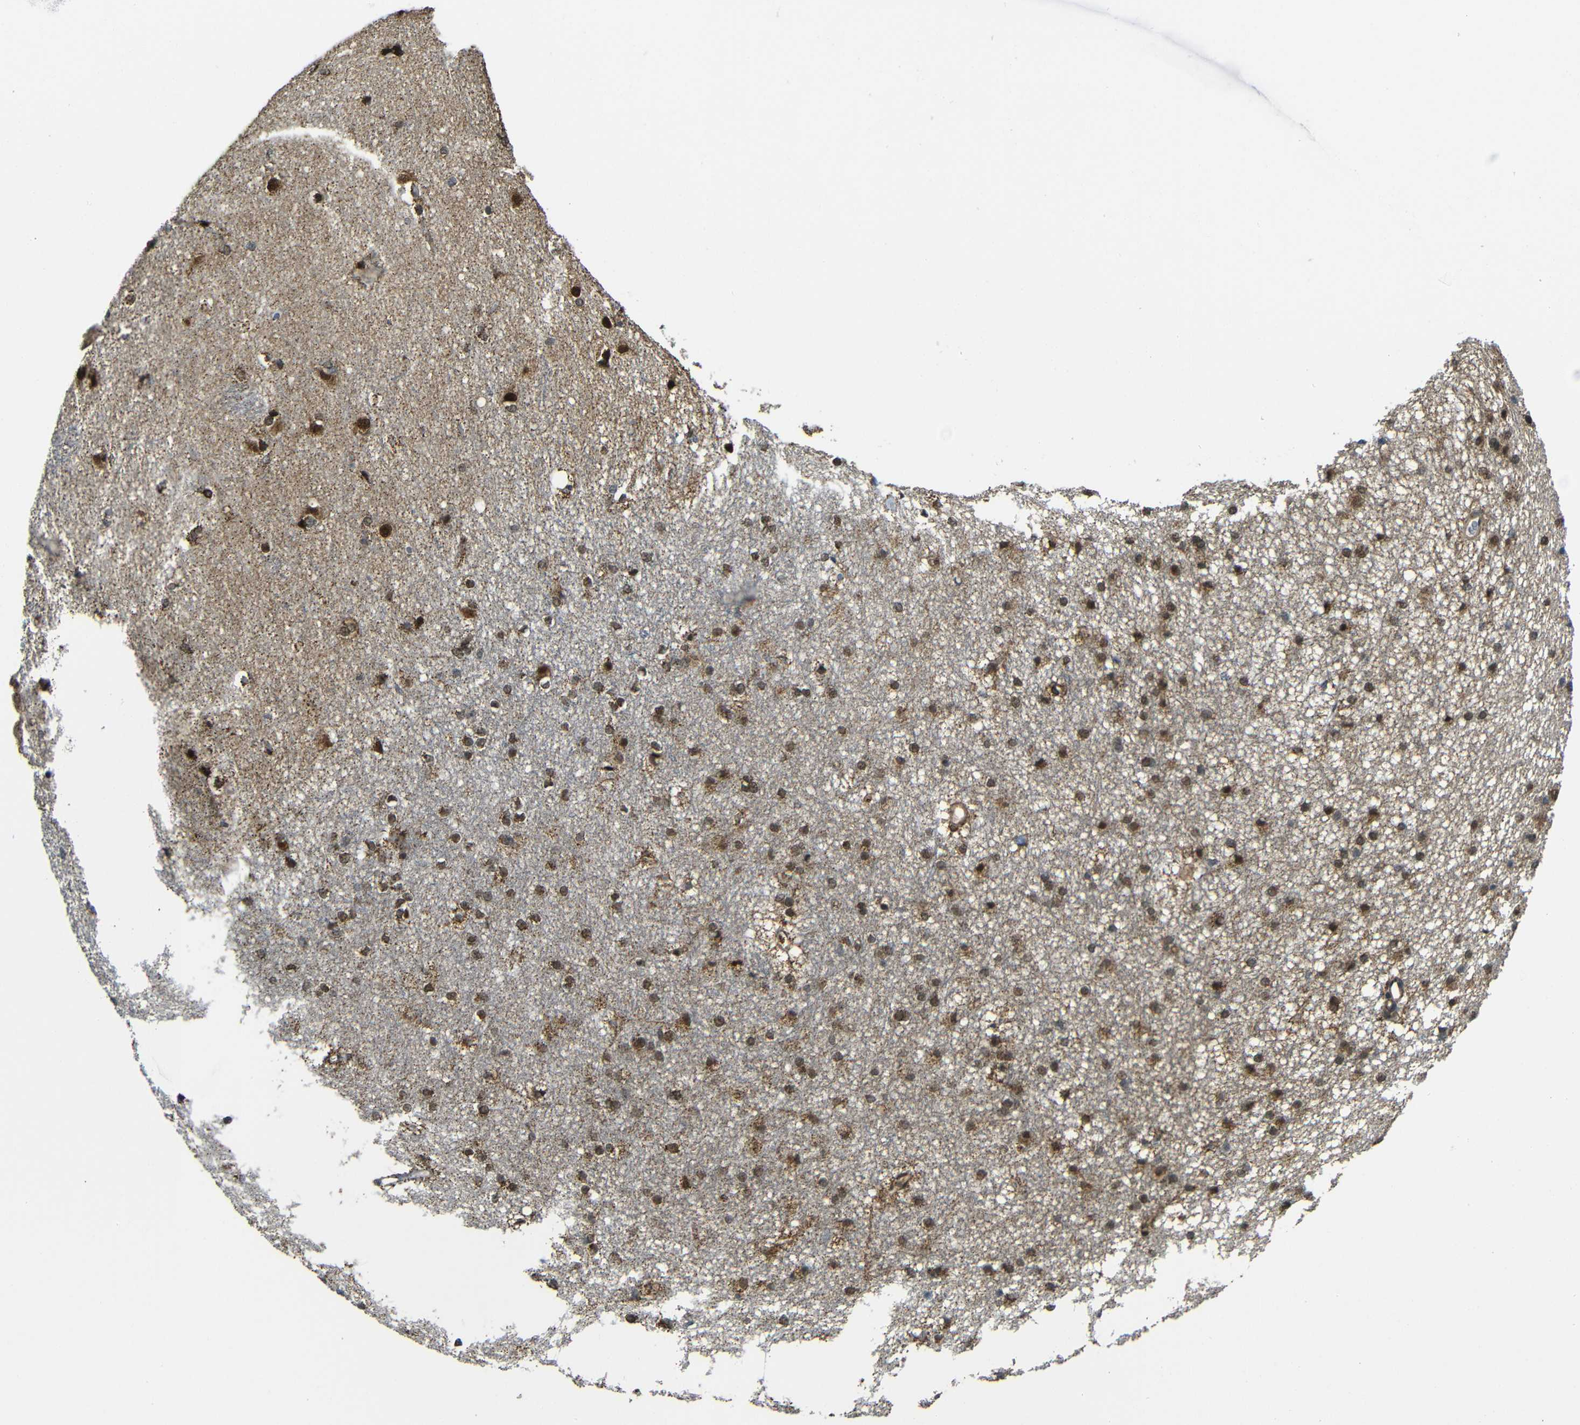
{"staining": {"intensity": "moderate", "quantity": "25%-75%", "location": "cytoplasmic/membranous,nuclear"}, "tissue": "caudate", "cell_type": "Glial cells", "image_type": "normal", "snomed": [{"axis": "morphology", "description": "Normal tissue, NOS"}, {"axis": "topography", "description": "Lateral ventricle wall"}], "caption": "This image displays immunohistochemistry staining of unremarkable caudate, with medium moderate cytoplasmic/membranous,nuclear staining in approximately 25%-75% of glial cells.", "gene": "FAM172A", "patient": {"sex": "female", "age": 19}}